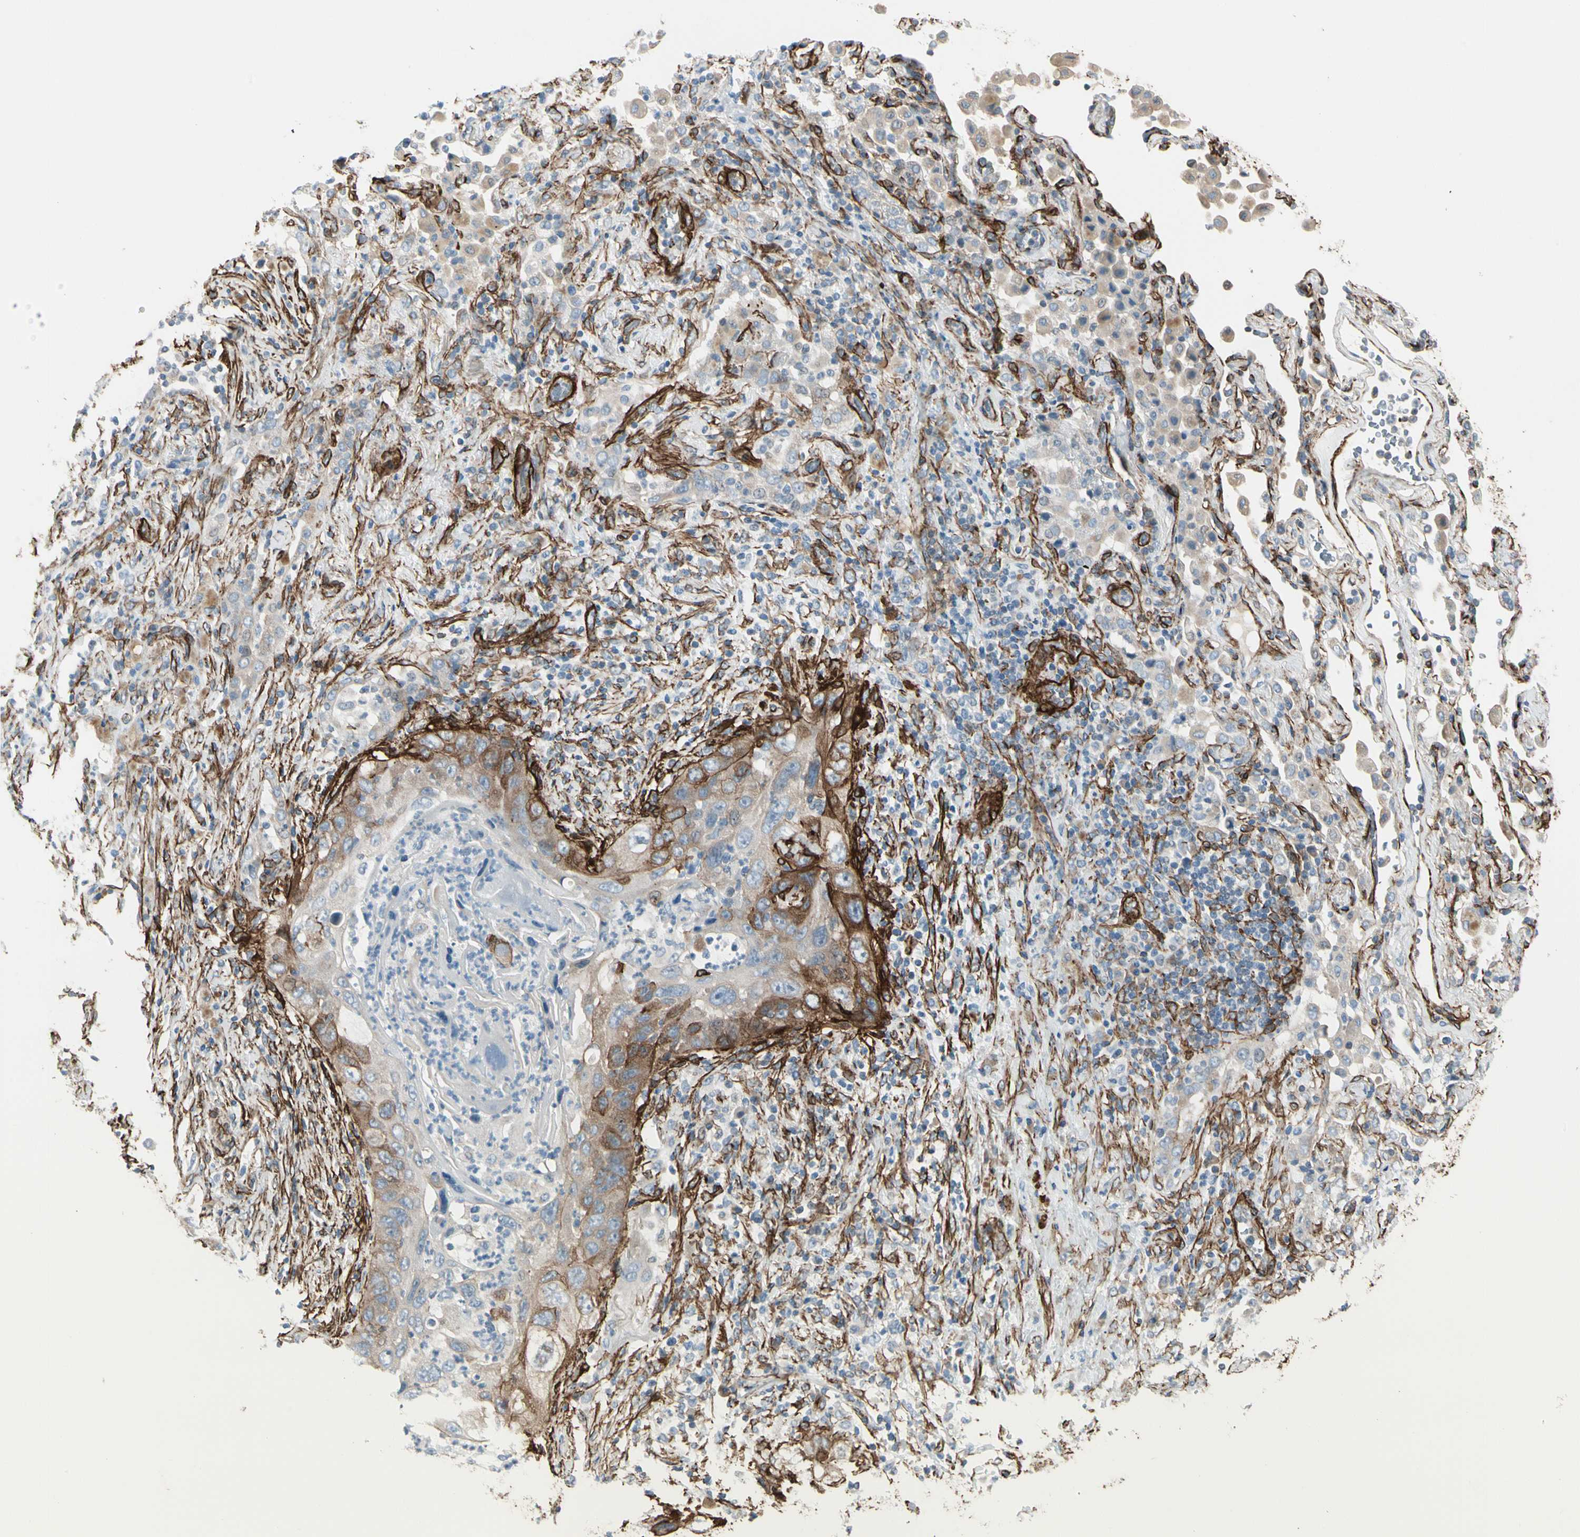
{"staining": {"intensity": "moderate", "quantity": "25%-75%", "location": "cytoplasmic/membranous"}, "tissue": "lung cancer", "cell_type": "Tumor cells", "image_type": "cancer", "snomed": [{"axis": "morphology", "description": "Squamous cell carcinoma, NOS"}, {"axis": "topography", "description": "Lung"}], "caption": "Human lung cancer stained for a protein (brown) demonstrates moderate cytoplasmic/membranous positive staining in approximately 25%-75% of tumor cells.", "gene": "CALD1", "patient": {"sex": "female", "age": 67}}